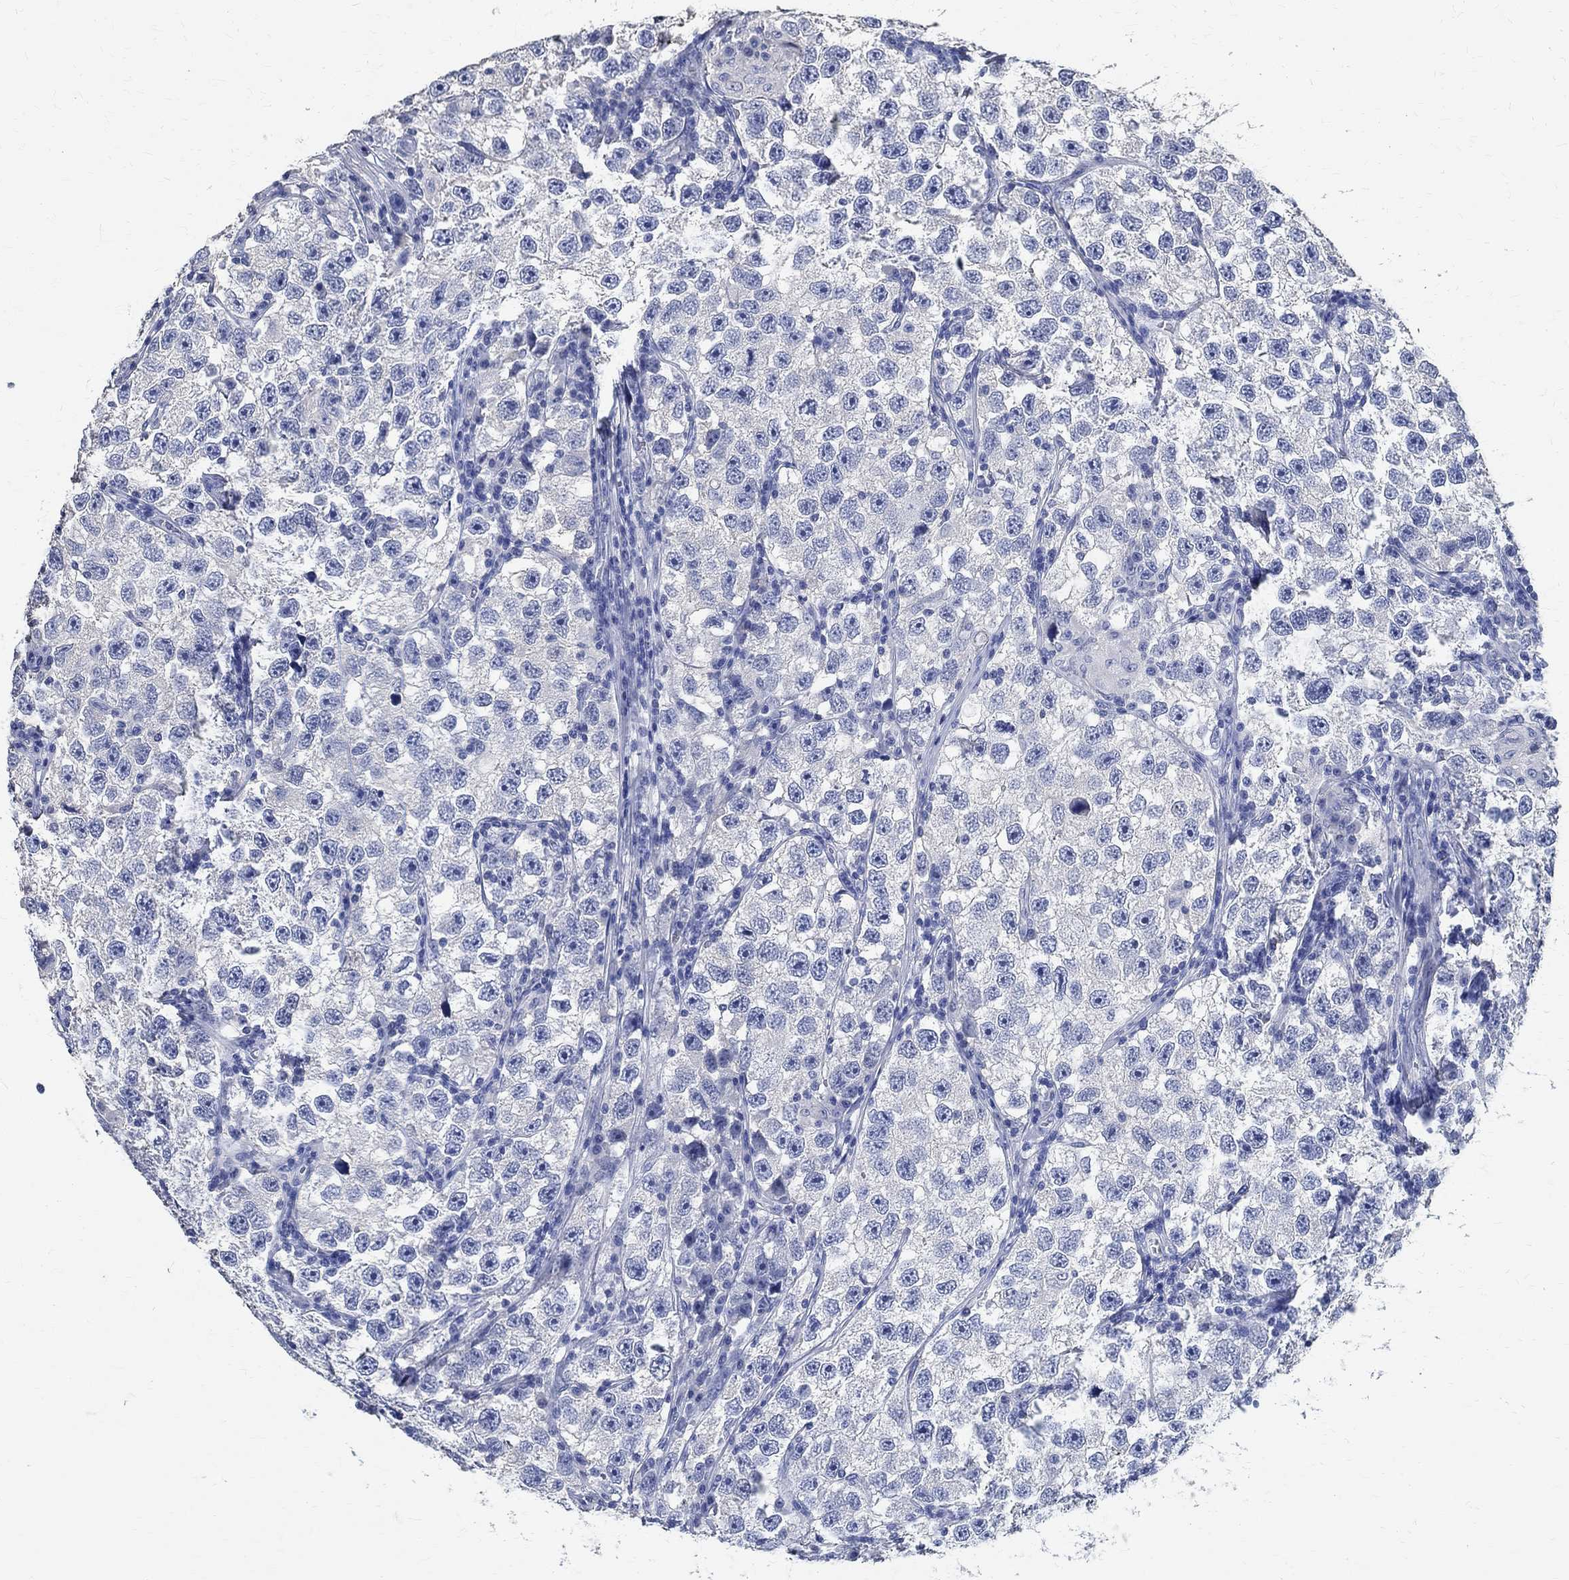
{"staining": {"intensity": "negative", "quantity": "none", "location": "none"}, "tissue": "testis cancer", "cell_type": "Tumor cells", "image_type": "cancer", "snomed": [{"axis": "morphology", "description": "Seminoma, NOS"}, {"axis": "topography", "description": "Testis"}], "caption": "Image shows no protein positivity in tumor cells of seminoma (testis) tissue.", "gene": "PRX", "patient": {"sex": "male", "age": 26}}